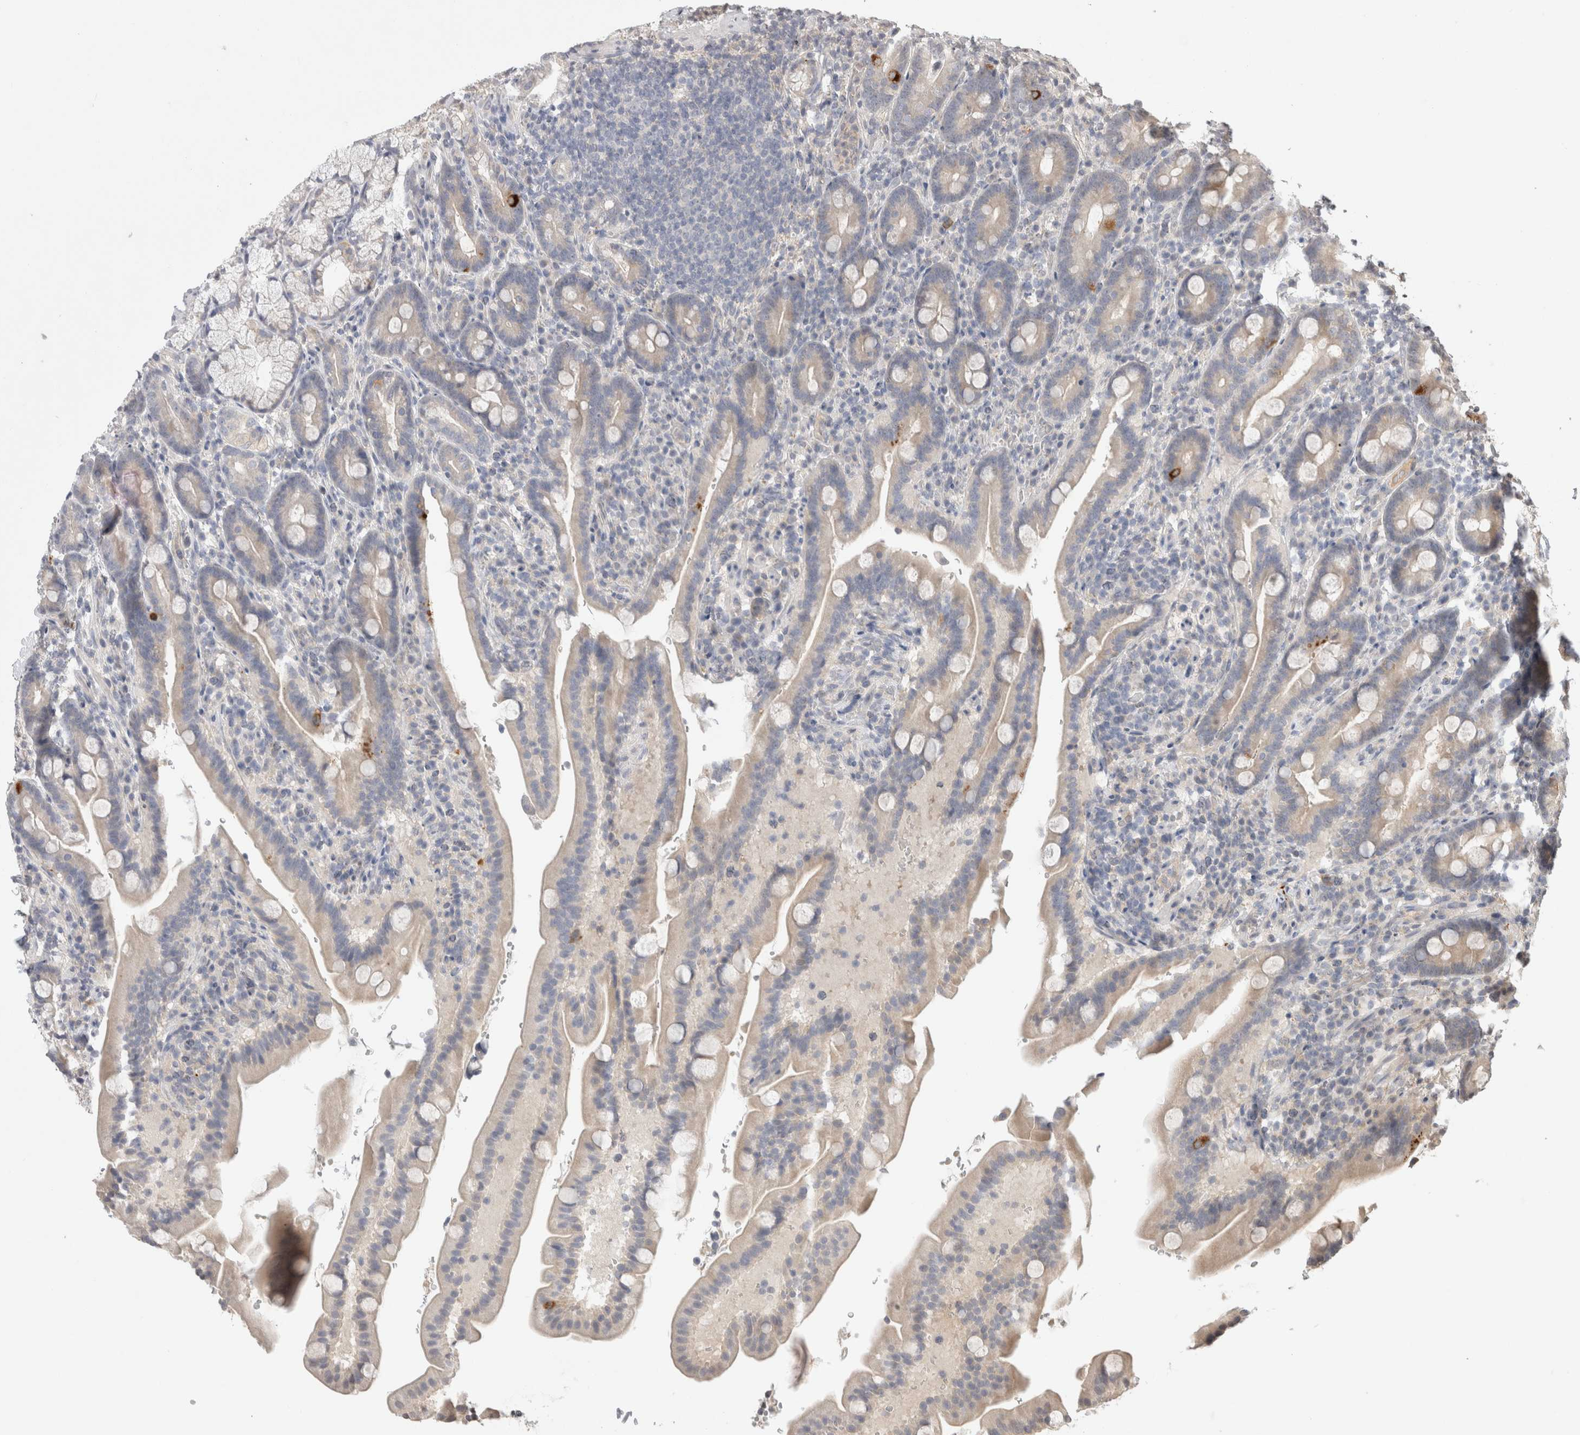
{"staining": {"intensity": "moderate", "quantity": "<25%", "location": "cytoplasmic/membranous"}, "tissue": "duodenum", "cell_type": "Glandular cells", "image_type": "normal", "snomed": [{"axis": "morphology", "description": "Normal tissue, NOS"}, {"axis": "topography", "description": "Duodenum"}], "caption": "Moderate cytoplasmic/membranous staining for a protein is appreciated in approximately <25% of glandular cells of normal duodenum using IHC.", "gene": "PRMT3", "patient": {"sex": "male", "age": 54}}